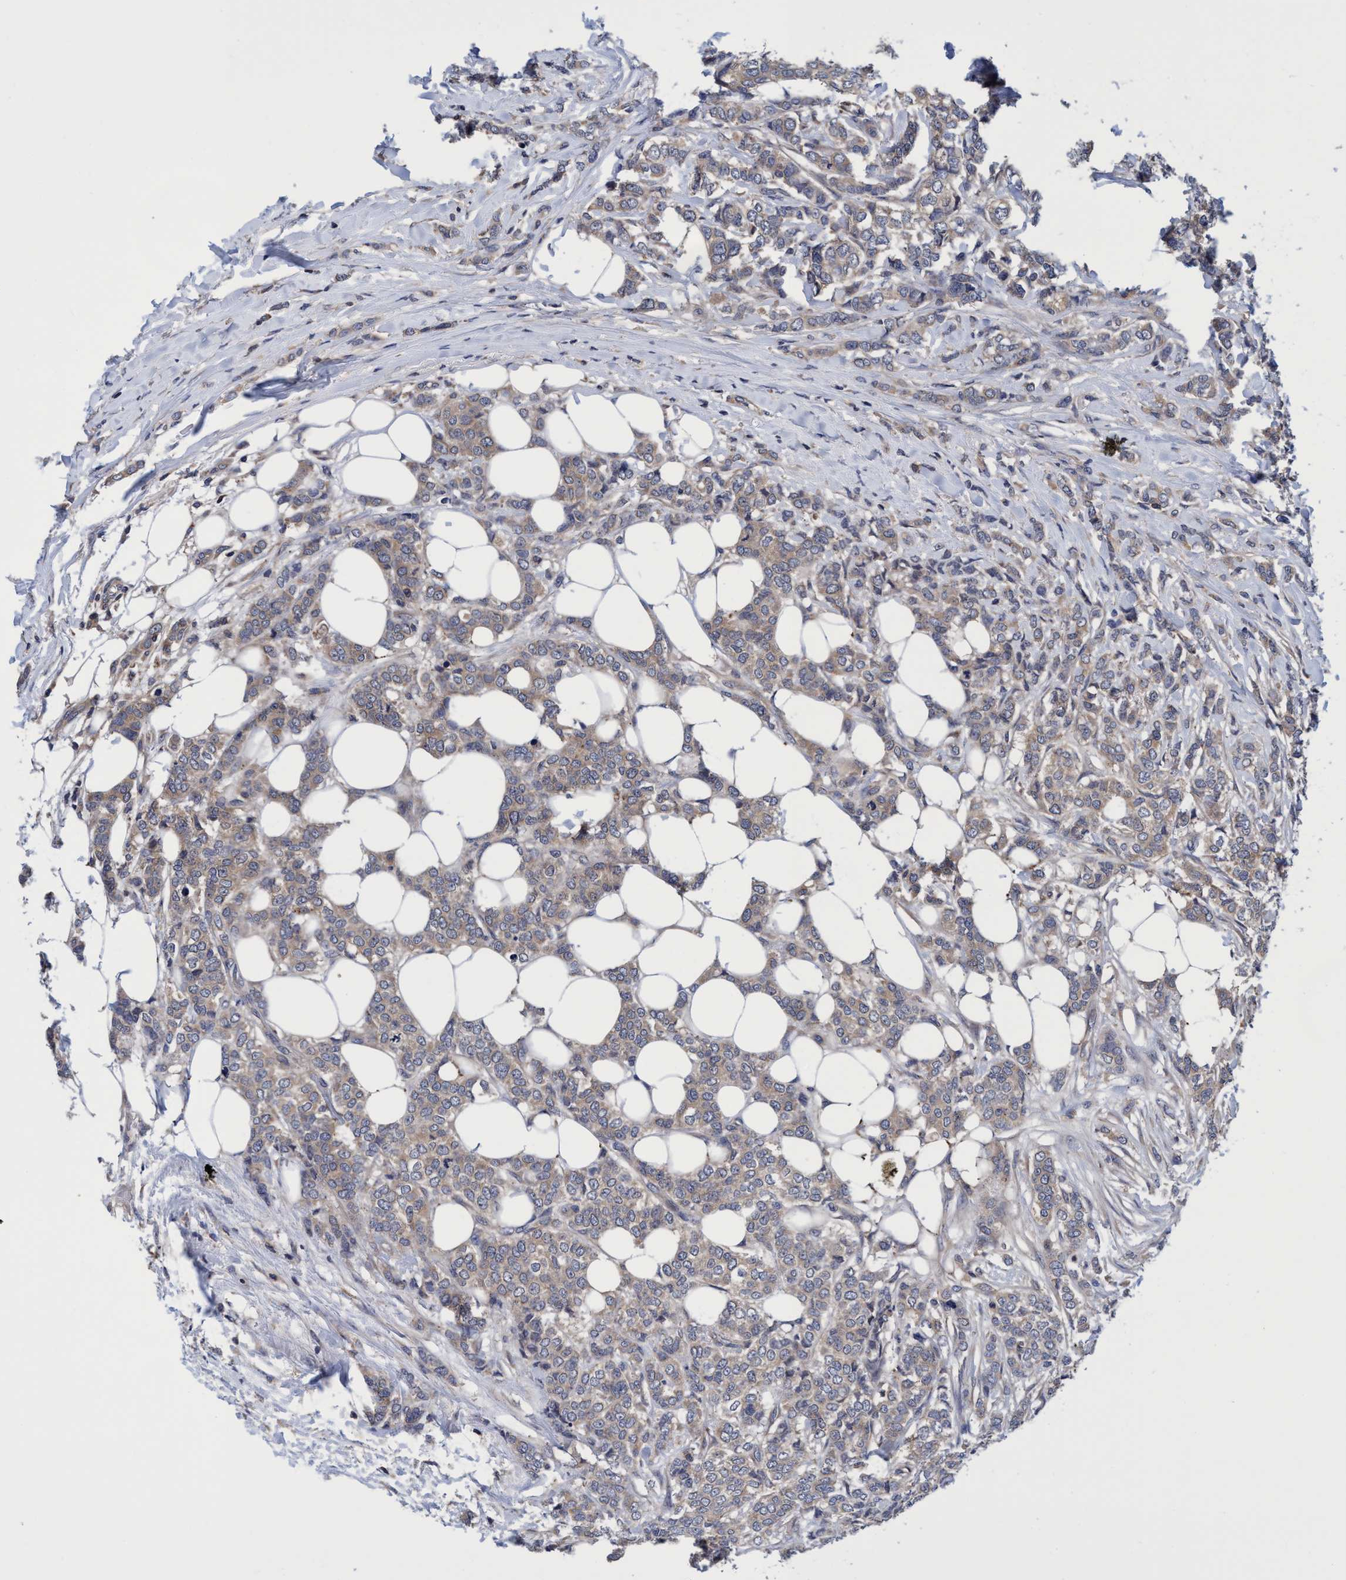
{"staining": {"intensity": "weak", "quantity": ">75%", "location": "cytoplasmic/membranous"}, "tissue": "breast cancer", "cell_type": "Tumor cells", "image_type": "cancer", "snomed": [{"axis": "morphology", "description": "Lobular carcinoma"}, {"axis": "topography", "description": "Skin"}, {"axis": "topography", "description": "Breast"}], "caption": "Immunohistochemical staining of human lobular carcinoma (breast) demonstrates low levels of weak cytoplasmic/membranous expression in about >75% of tumor cells.", "gene": "CALCOCO2", "patient": {"sex": "female", "age": 46}}